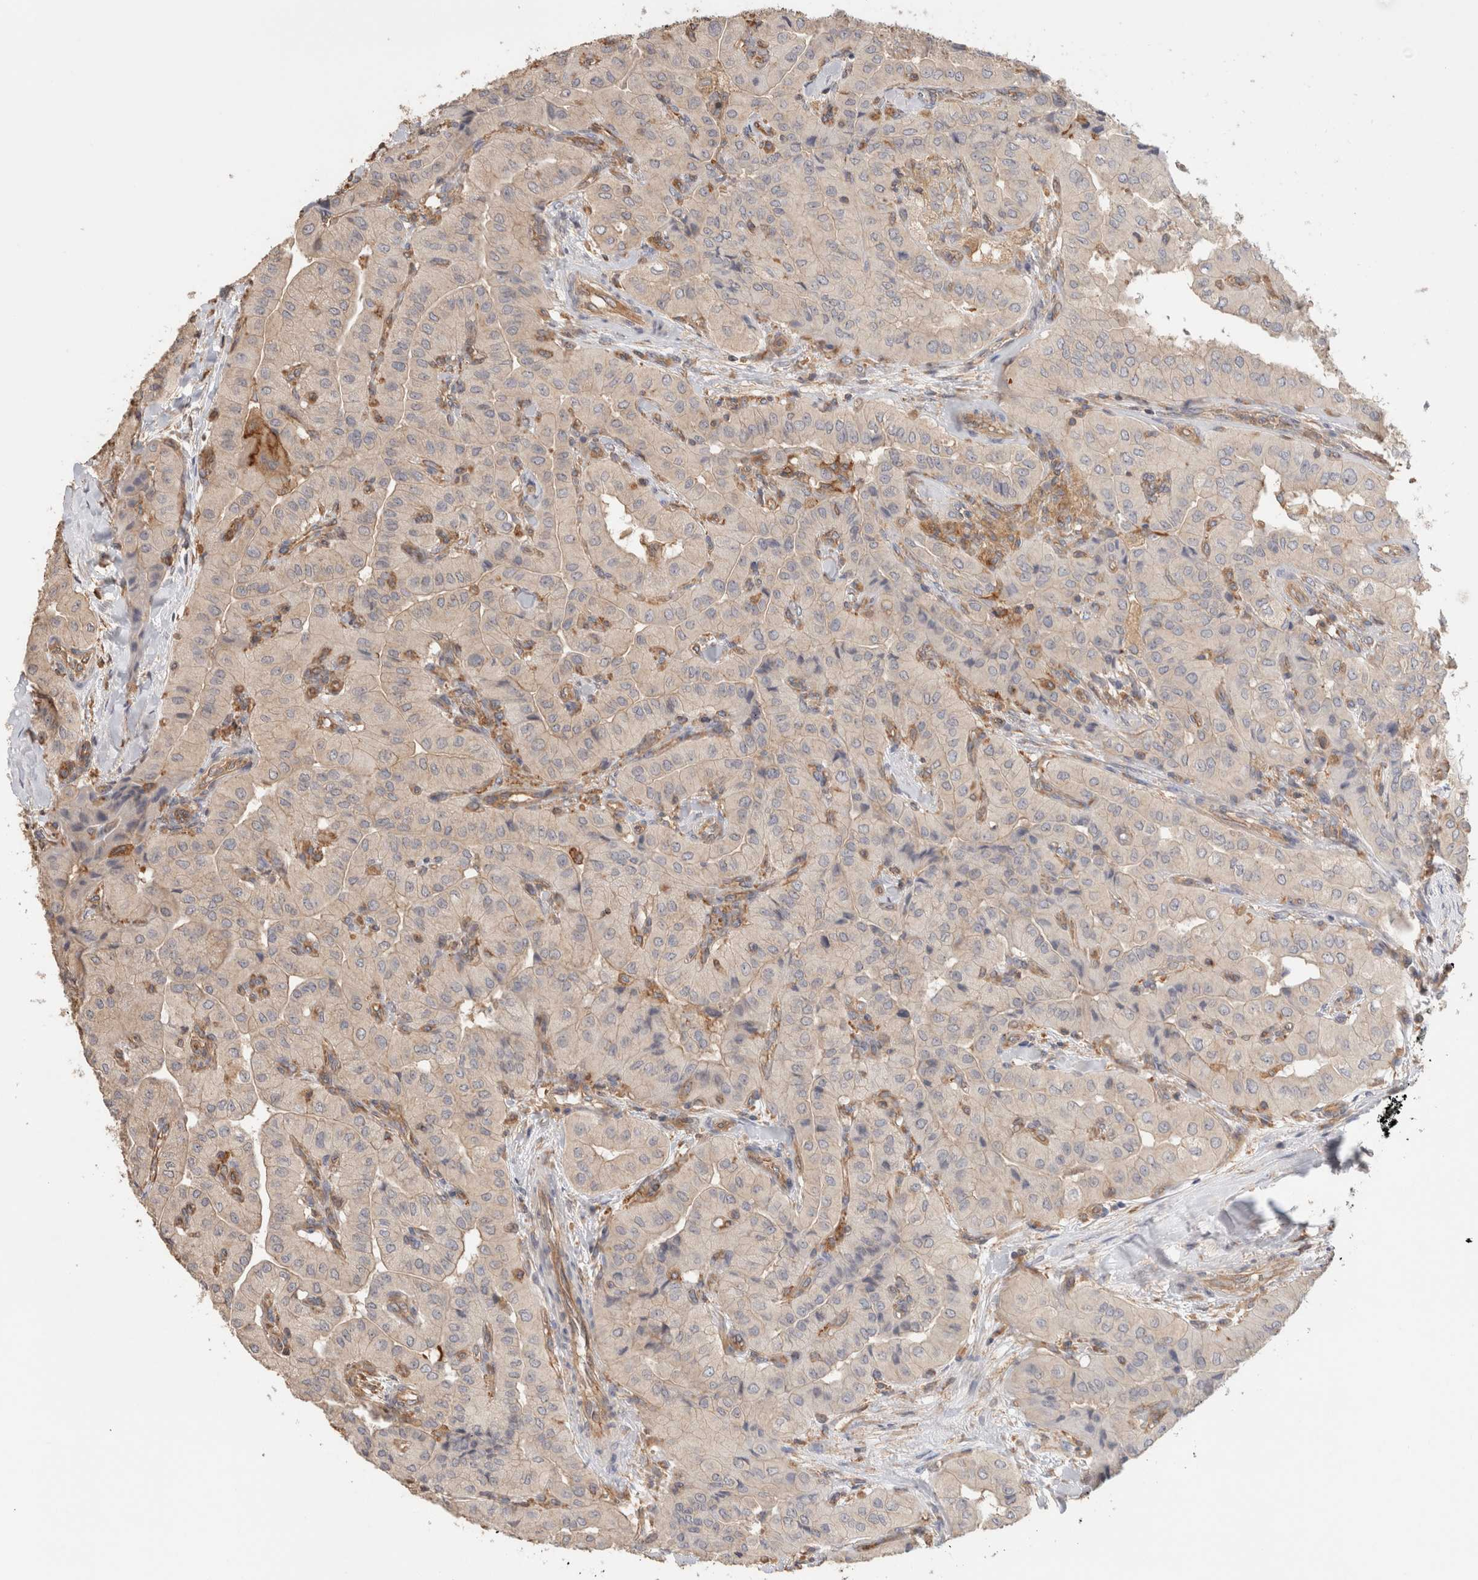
{"staining": {"intensity": "negative", "quantity": "none", "location": "none"}, "tissue": "thyroid cancer", "cell_type": "Tumor cells", "image_type": "cancer", "snomed": [{"axis": "morphology", "description": "Papillary adenocarcinoma, NOS"}, {"axis": "topography", "description": "Thyroid gland"}], "caption": "This is an IHC micrograph of human thyroid papillary adenocarcinoma. There is no positivity in tumor cells.", "gene": "CFAP418", "patient": {"sex": "female", "age": 59}}